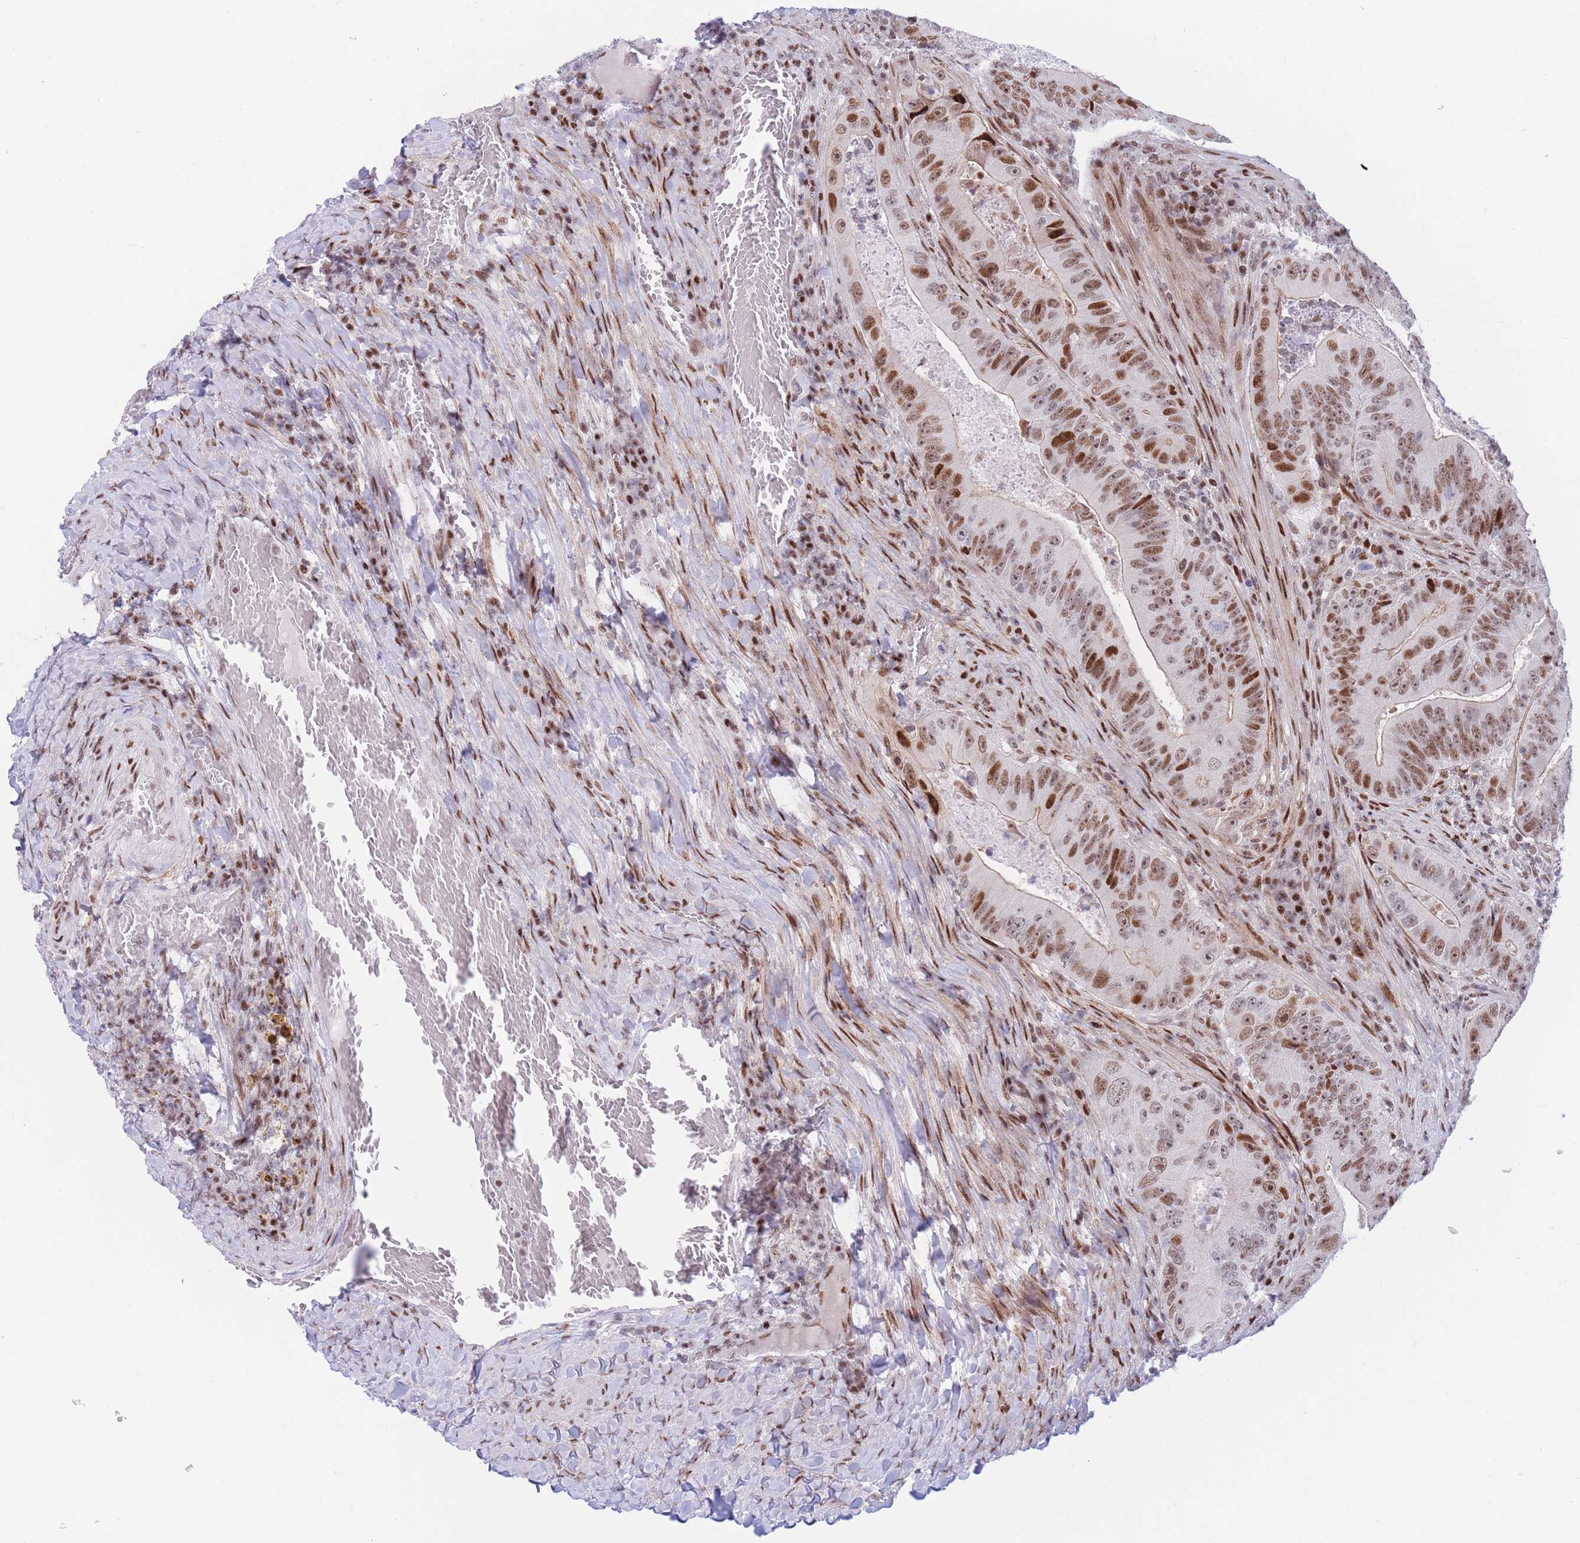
{"staining": {"intensity": "moderate", "quantity": ">75%", "location": "nuclear"}, "tissue": "colorectal cancer", "cell_type": "Tumor cells", "image_type": "cancer", "snomed": [{"axis": "morphology", "description": "Adenocarcinoma, NOS"}, {"axis": "topography", "description": "Colon"}], "caption": "Immunohistochemical staining of colorectal cancer demonstrates medium levels of moderate nuclear protein staining in approximately >75% of tumor cells.", "gene": "DNAJC3", "patient": {"sex": "female", "age": 86}}